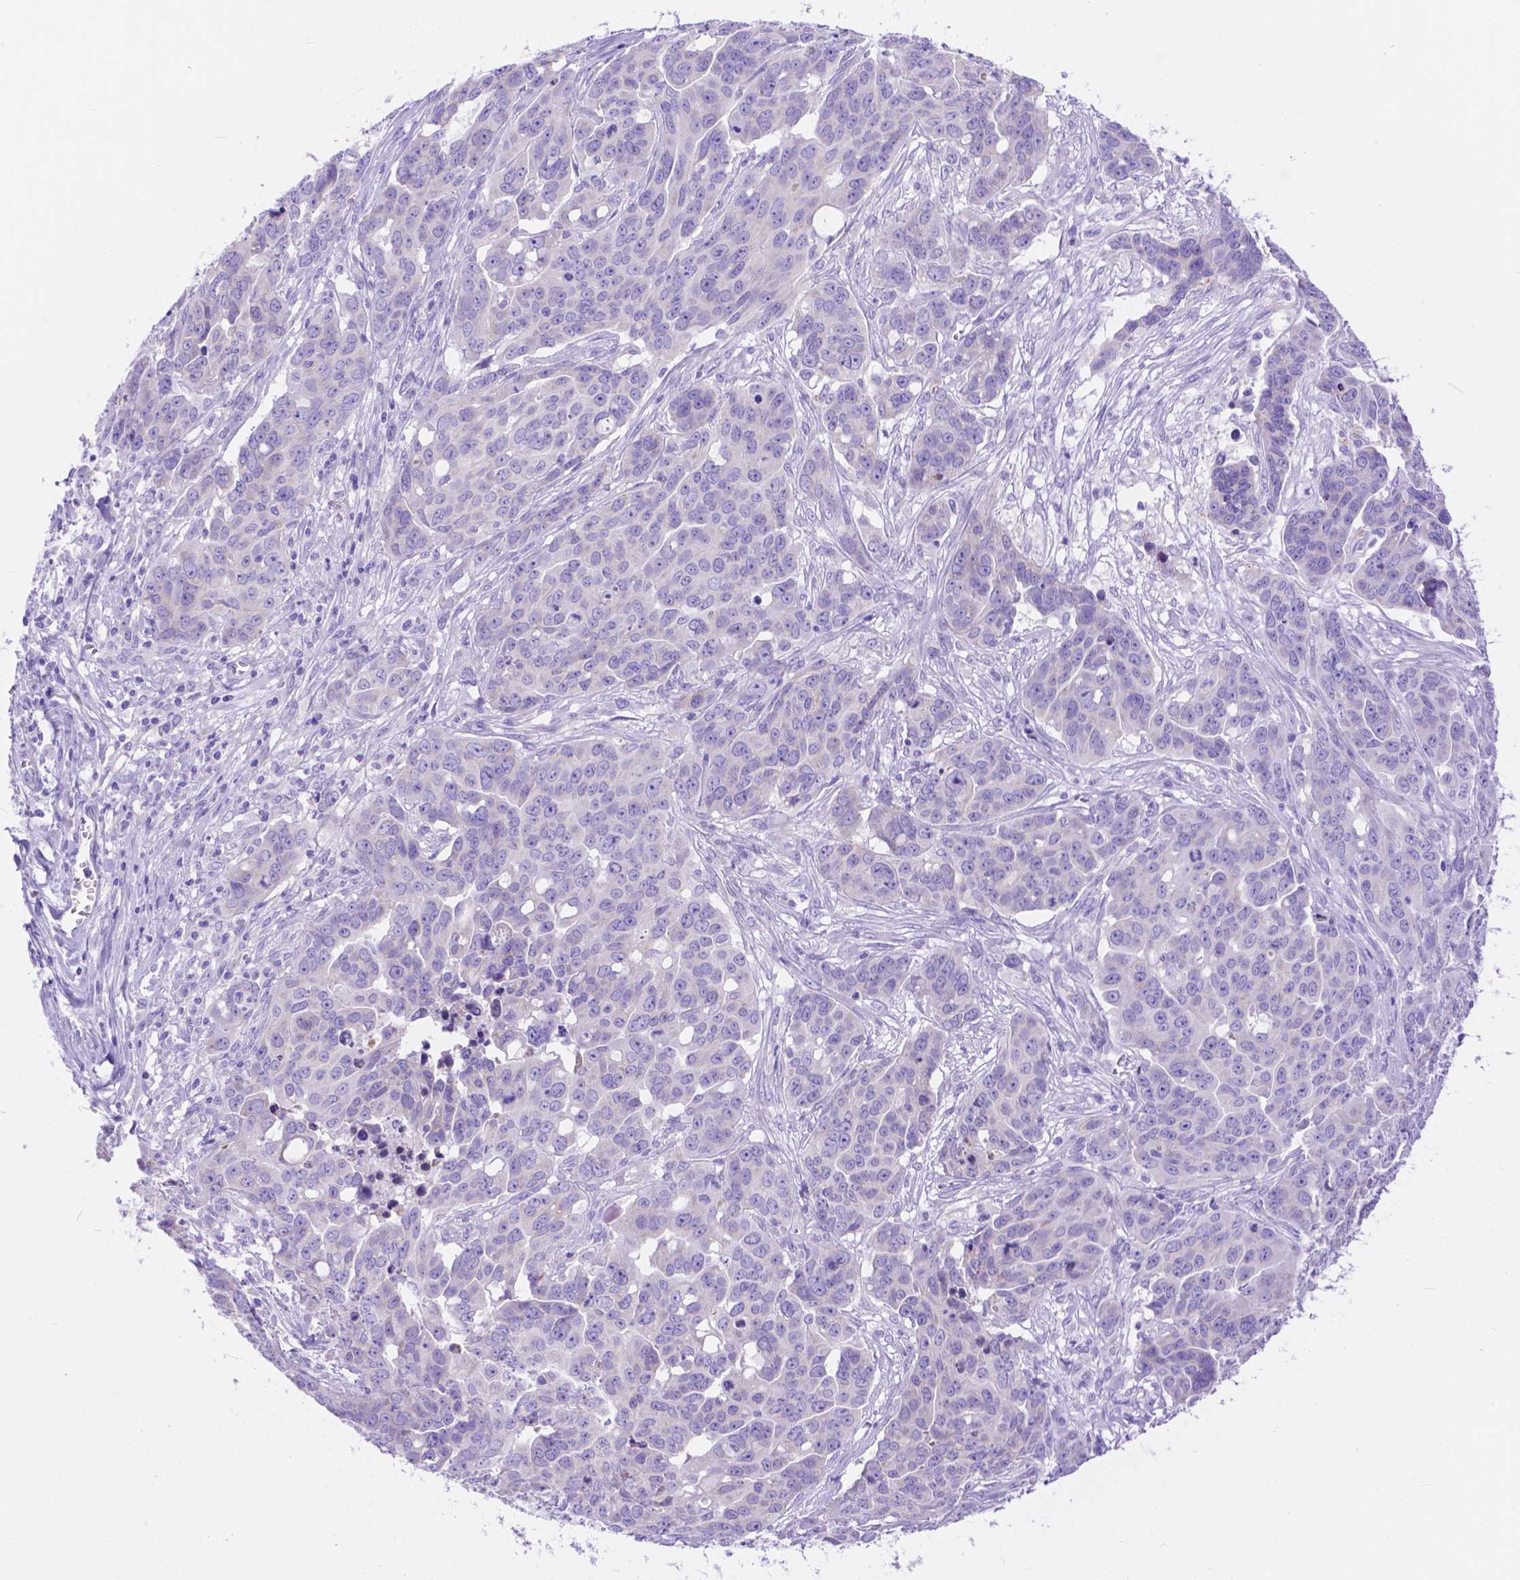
{"staining": {"intensity": "negative", "quantity": "none", "location": "none"}, "tissue": "ovarian cancer", "cell_type": "Tumor cells", "image_type": "cancer", "snomed": [{"axis": "morphology", "description": "Carcinoma, endometroid"}, {"axis": "topography", "description": "Ovary"}], "caption": "DAB (3,3'-diaminobenzidine) immunohistochemical staining of human endometroid carcinoma (ovarian) shows no significant positivity in tumor cells.", "gene": "DHRS2", "patient": {"sex": "female", "age": 78}}